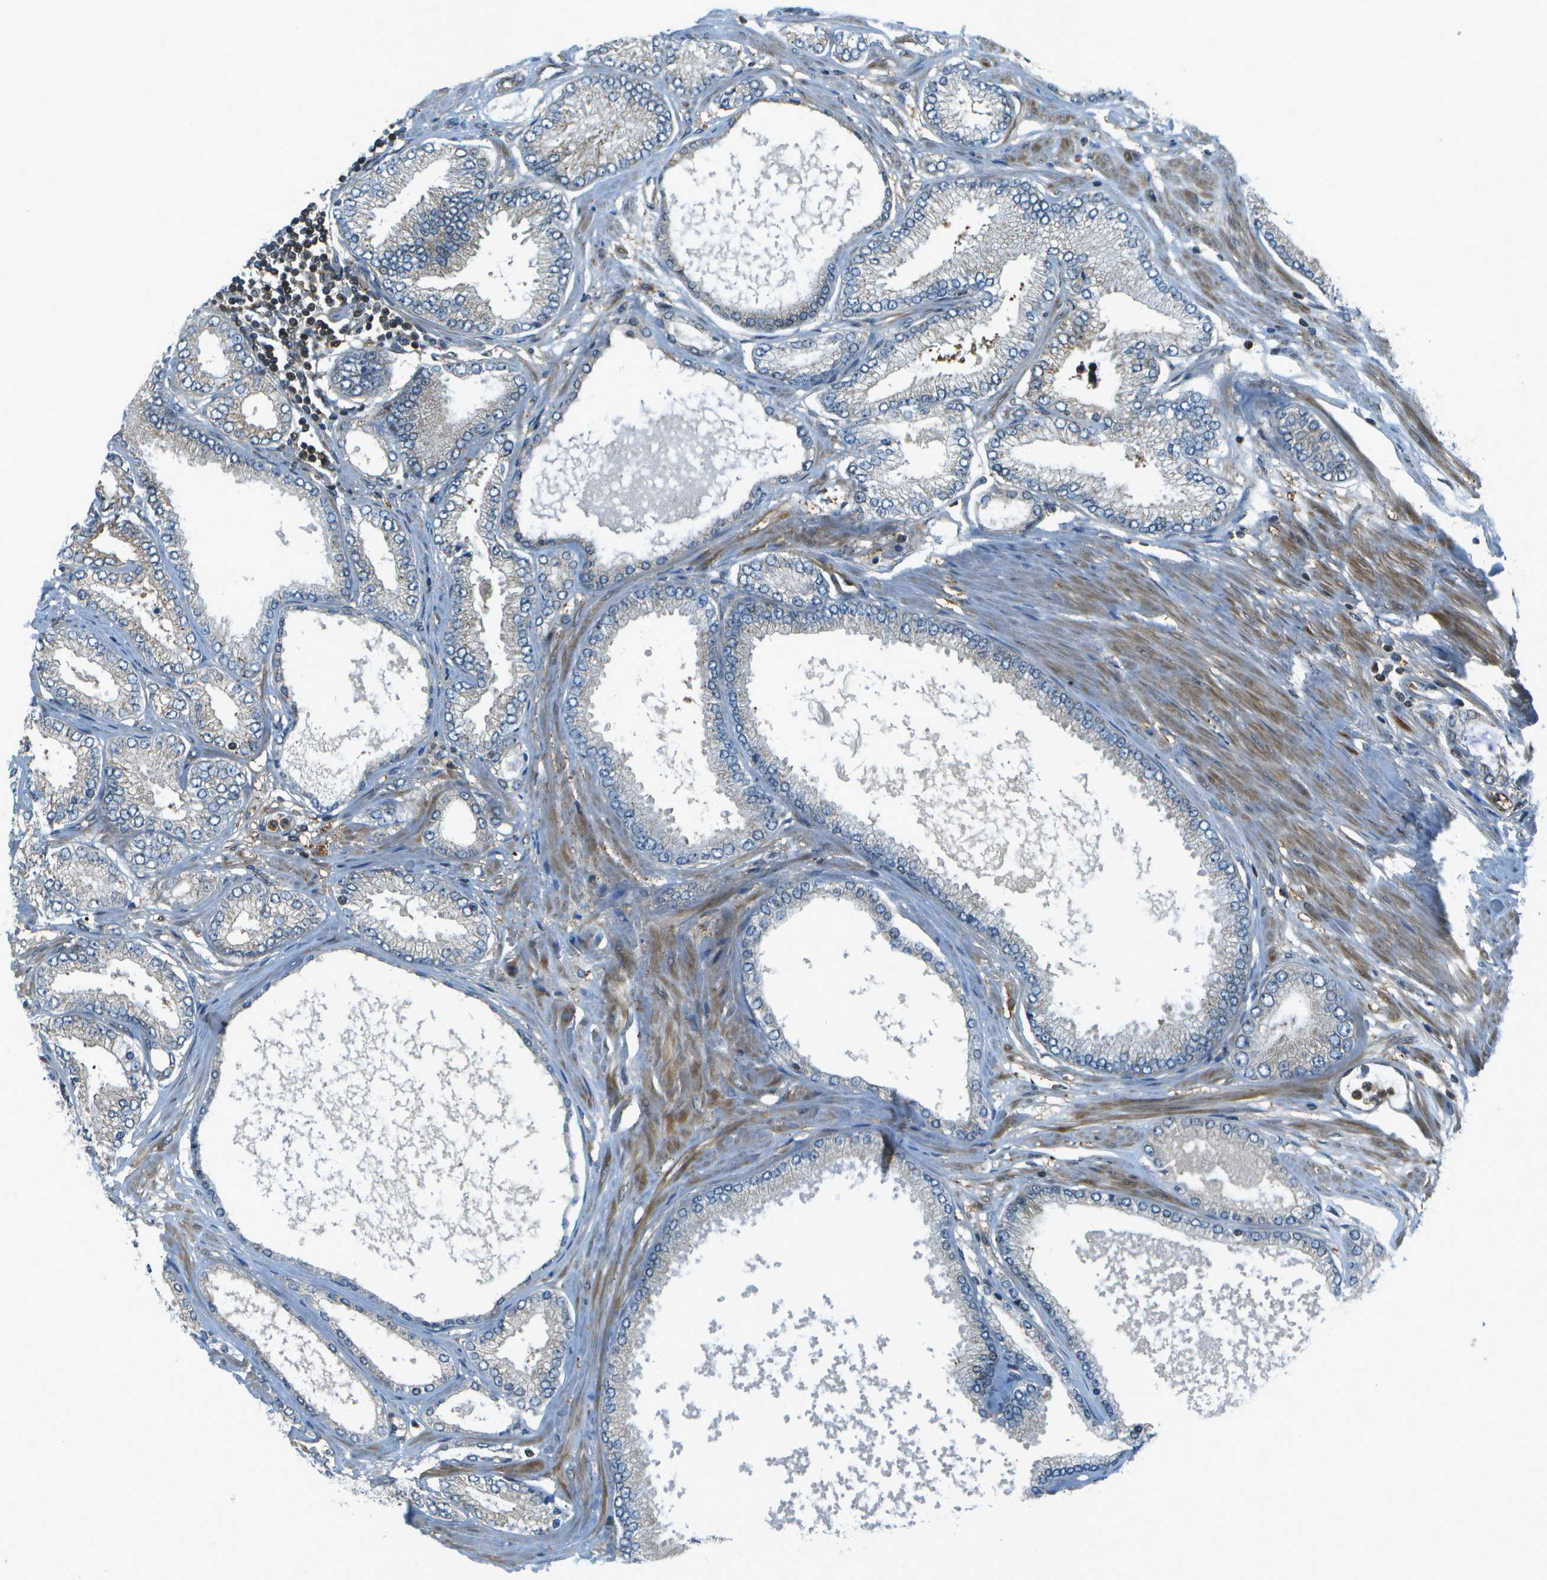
{"staining": {"intensity": "weak", "quantity": "<25%", "location": "cytoplasmic/membranous"}, "tissue": "prostate cancer", "cell_type": "Tumor cells", "image_type": "cancer", "snomed": [{"axis": "morphology", "description": "Adenocarcinoma, High grade"}, {"axis": "topography", "description": "Prostate"}], "caption": "Tumor cells are negative for brown protein staining in high-grade adenocarcinoma (prostate). (Stains: DAB immunohistochemistry with hematoxylin counter stain, Microscopy: brightfield microscopy at high magnification).", "gene": "TMEM19", "patient": {"sex": "male", "age": 61}}